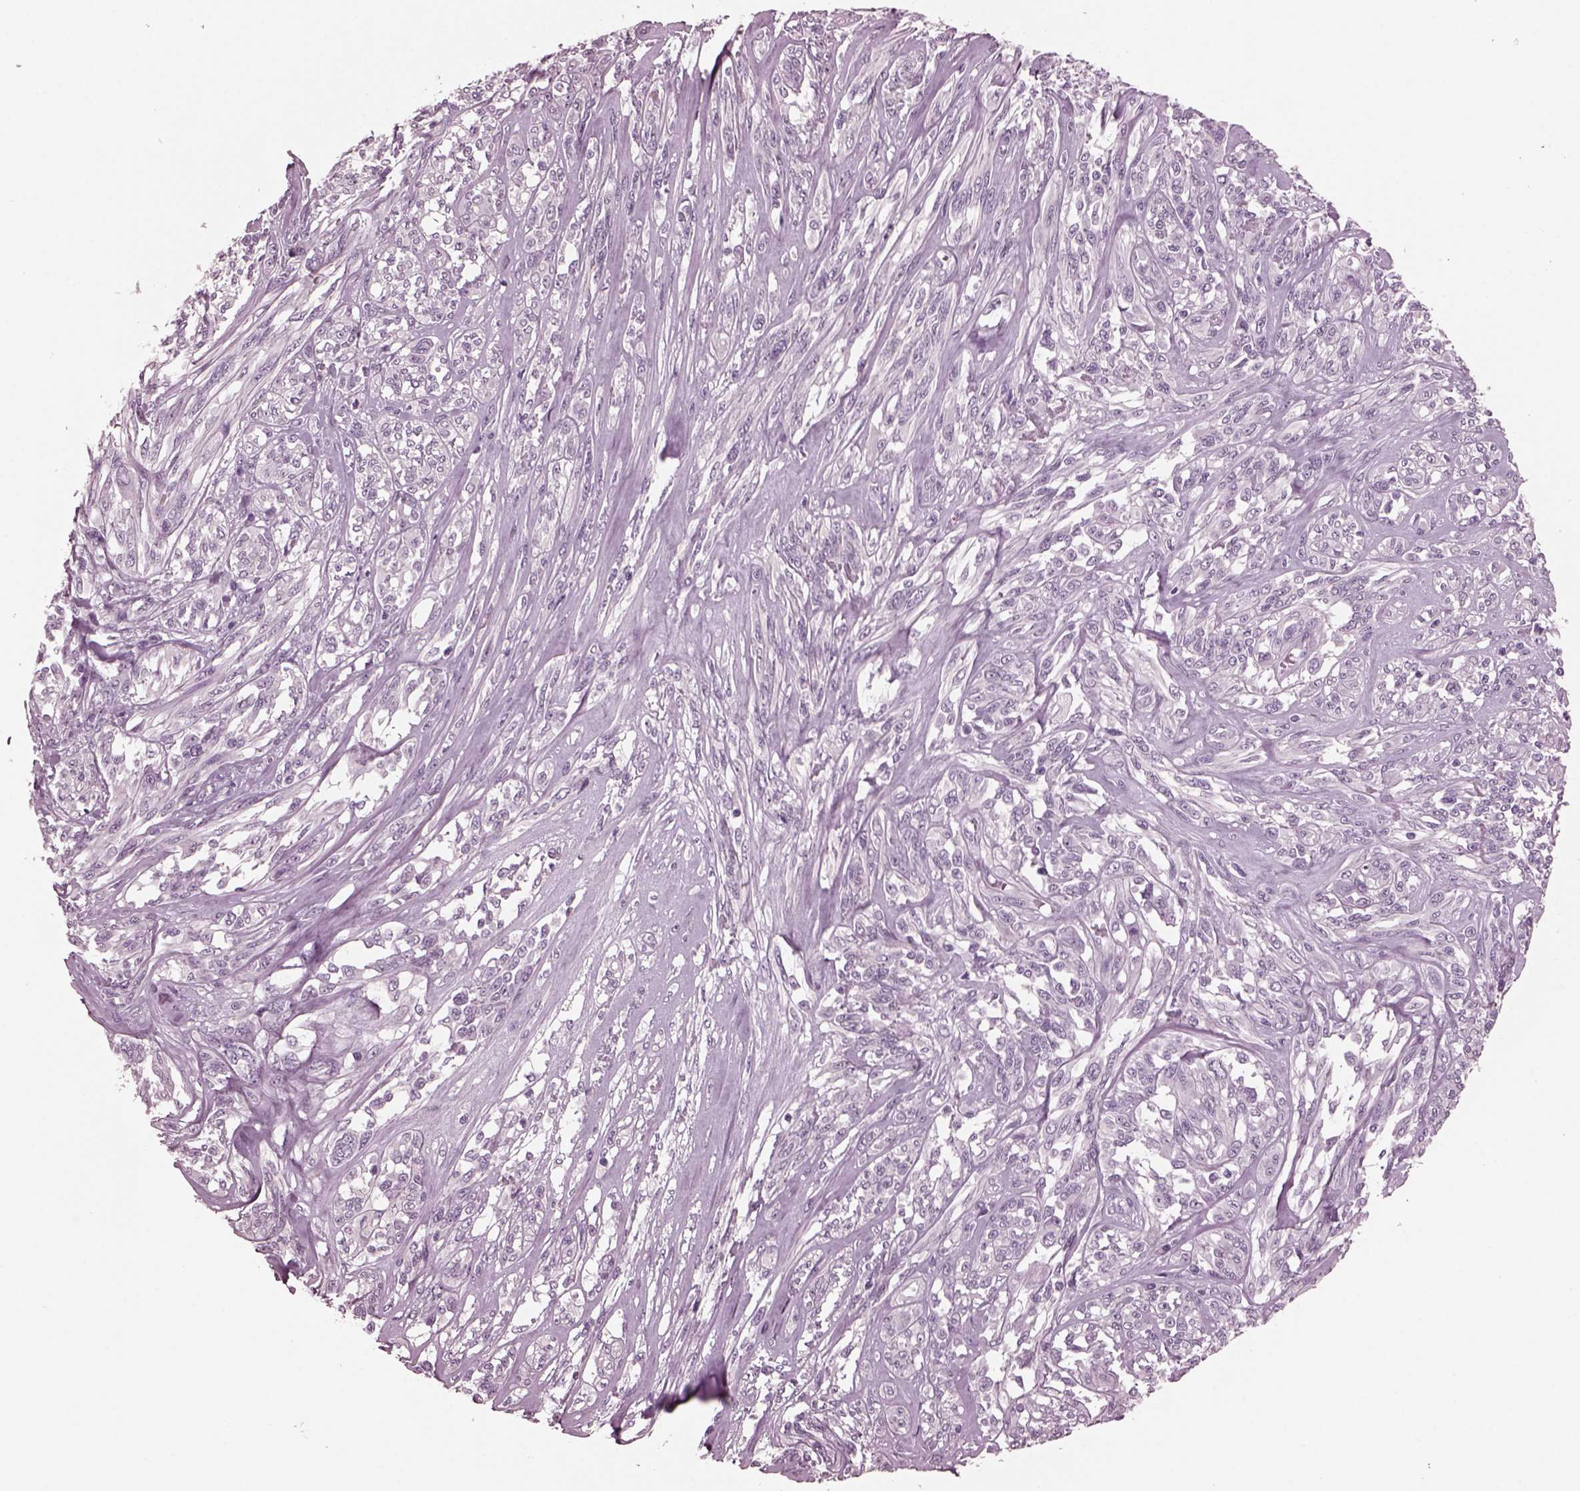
{"staining": {"intensity": "negative", "quantity": "none", "location": "none"}, "tissue": "melanoma", "cell_type": "Tumor cells", "image_type": "cancer", "snomed": [{"axis": "morphology", "description": "Malignant melanoma, NOS"}, {"axis": "topography", "description": "Skin"}], "caption": "An immunohistochemistry image of melanoma is shown. There is no staining in tumor cells of melanoma. Nuclei are stained in blue.", "gene": "MIB2", "patient": {"sex": "female", "age": 91}}